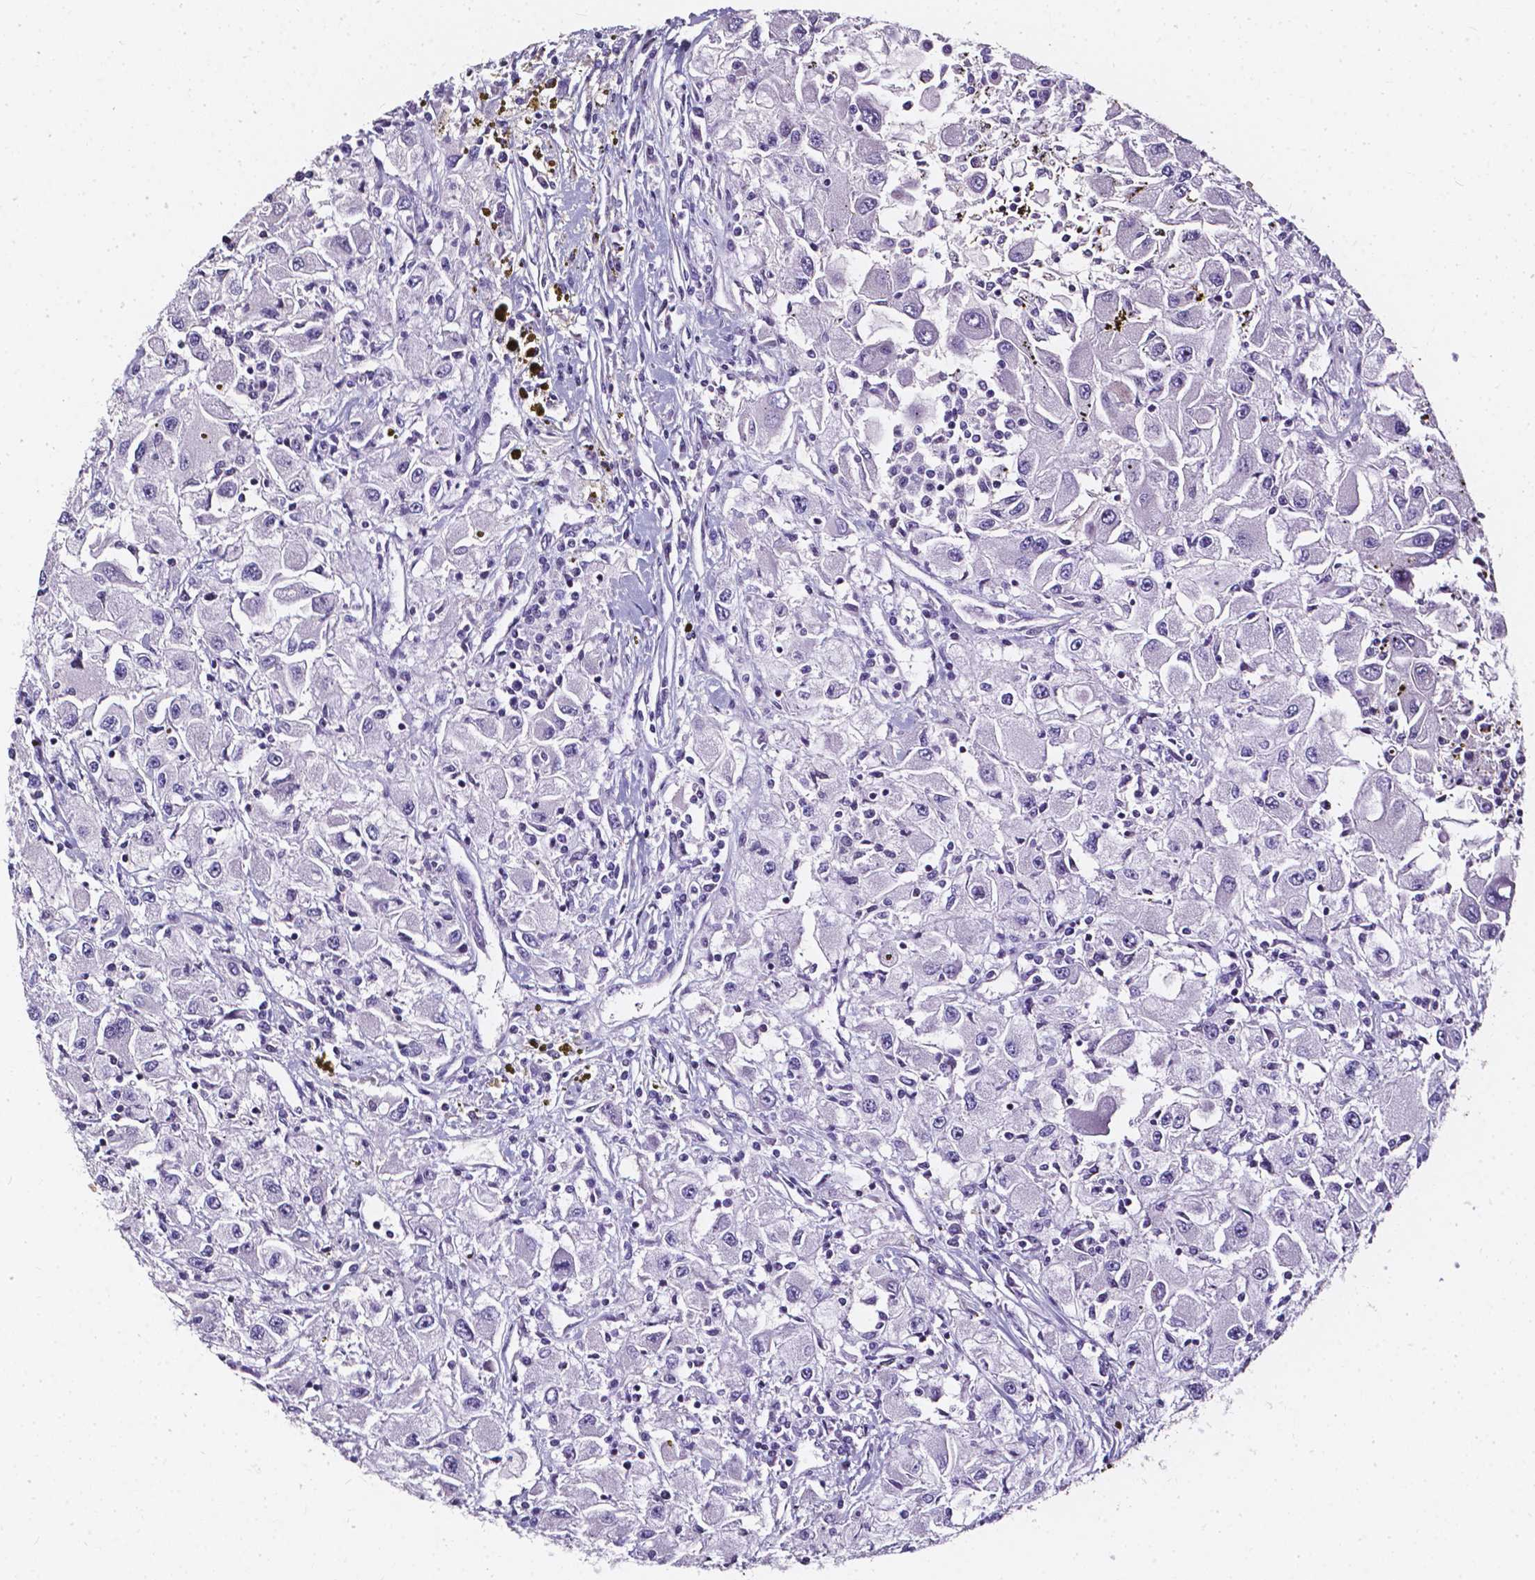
{"staining": {"intensity": "negative", "quantity": "none", "location": "none"}, "tissue": "renal cancer", "cell_type": "Tumor cells", "image_type": "cancer", "snomed": [{"axis": "morphology", "description": "Adenocarcinoma, NOS"}, {"axis": "topography", "description": "Kidney"}], "caption": "IHC of human adenocarcinoma (renal) reveals no expression in tumor cells. The staining was performed using DAB (3,3'-diaminobenzidine) to visualize the protein expression in brown, while the nuclei were stained in blue with hematoxylin (Magnification: 20x).", "gene": "AKR1B10", "patient": {"sex": "female", "age": 67}}